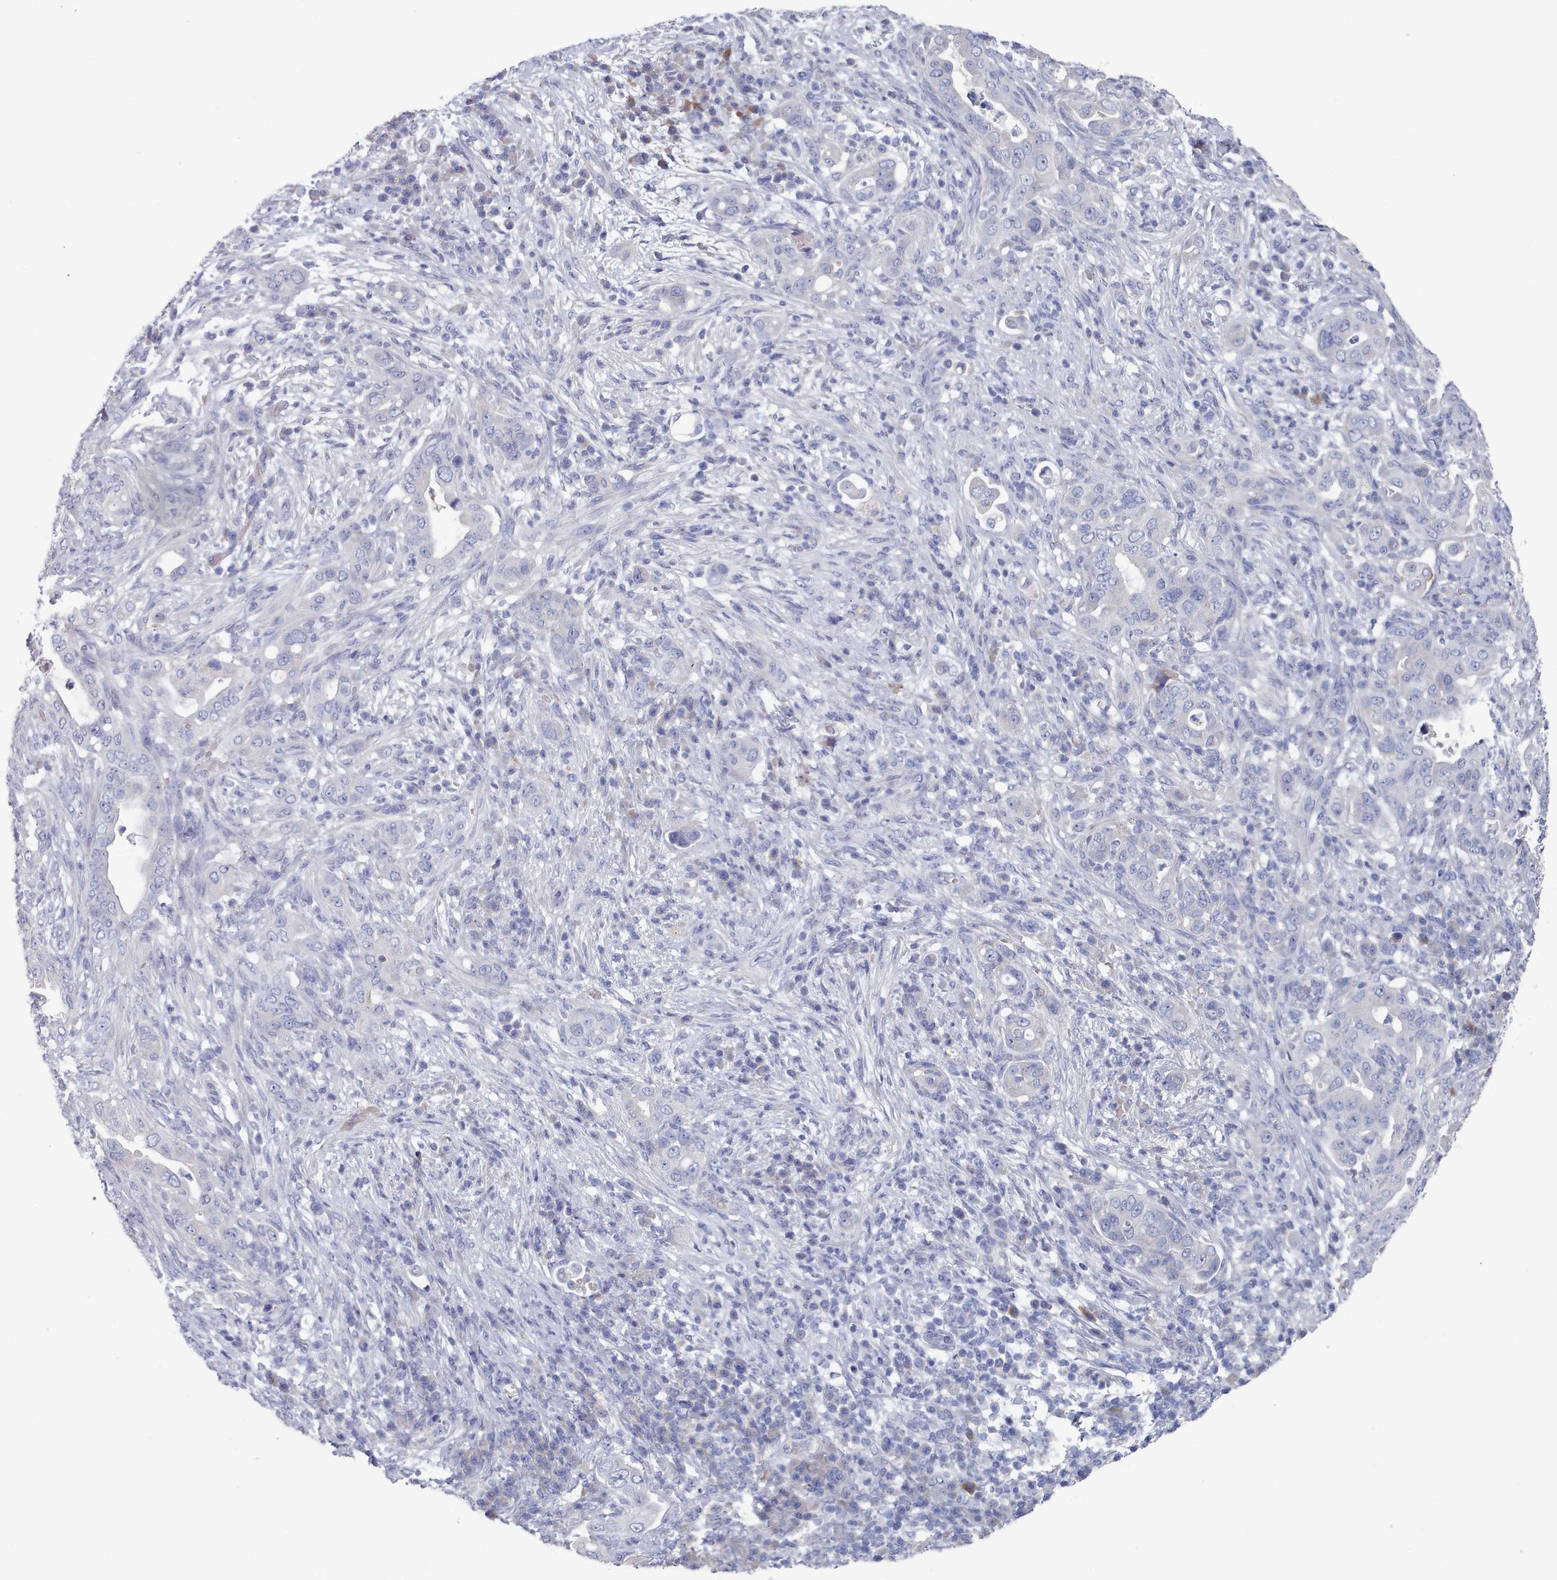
{"staining": {"intensity": "negative", "quantity": "none", "location": "none"}, "tissue": "pancreatic cancer", "cell_type": "Tumor cells", "image_type": "cancer", "snomed": [{"axis": "morphology", "description": "Adenocarcinoma, NOS"}, {"axis": "topography", "description": "Pancreas"}], "caption": "Human pancreatic adenocarcinoma stained for a protein using immunohistochemistry demonstrates no expression in tumor cells.", "gene": "ACAD11", "patient": {"sex": "female", "age": 63}}